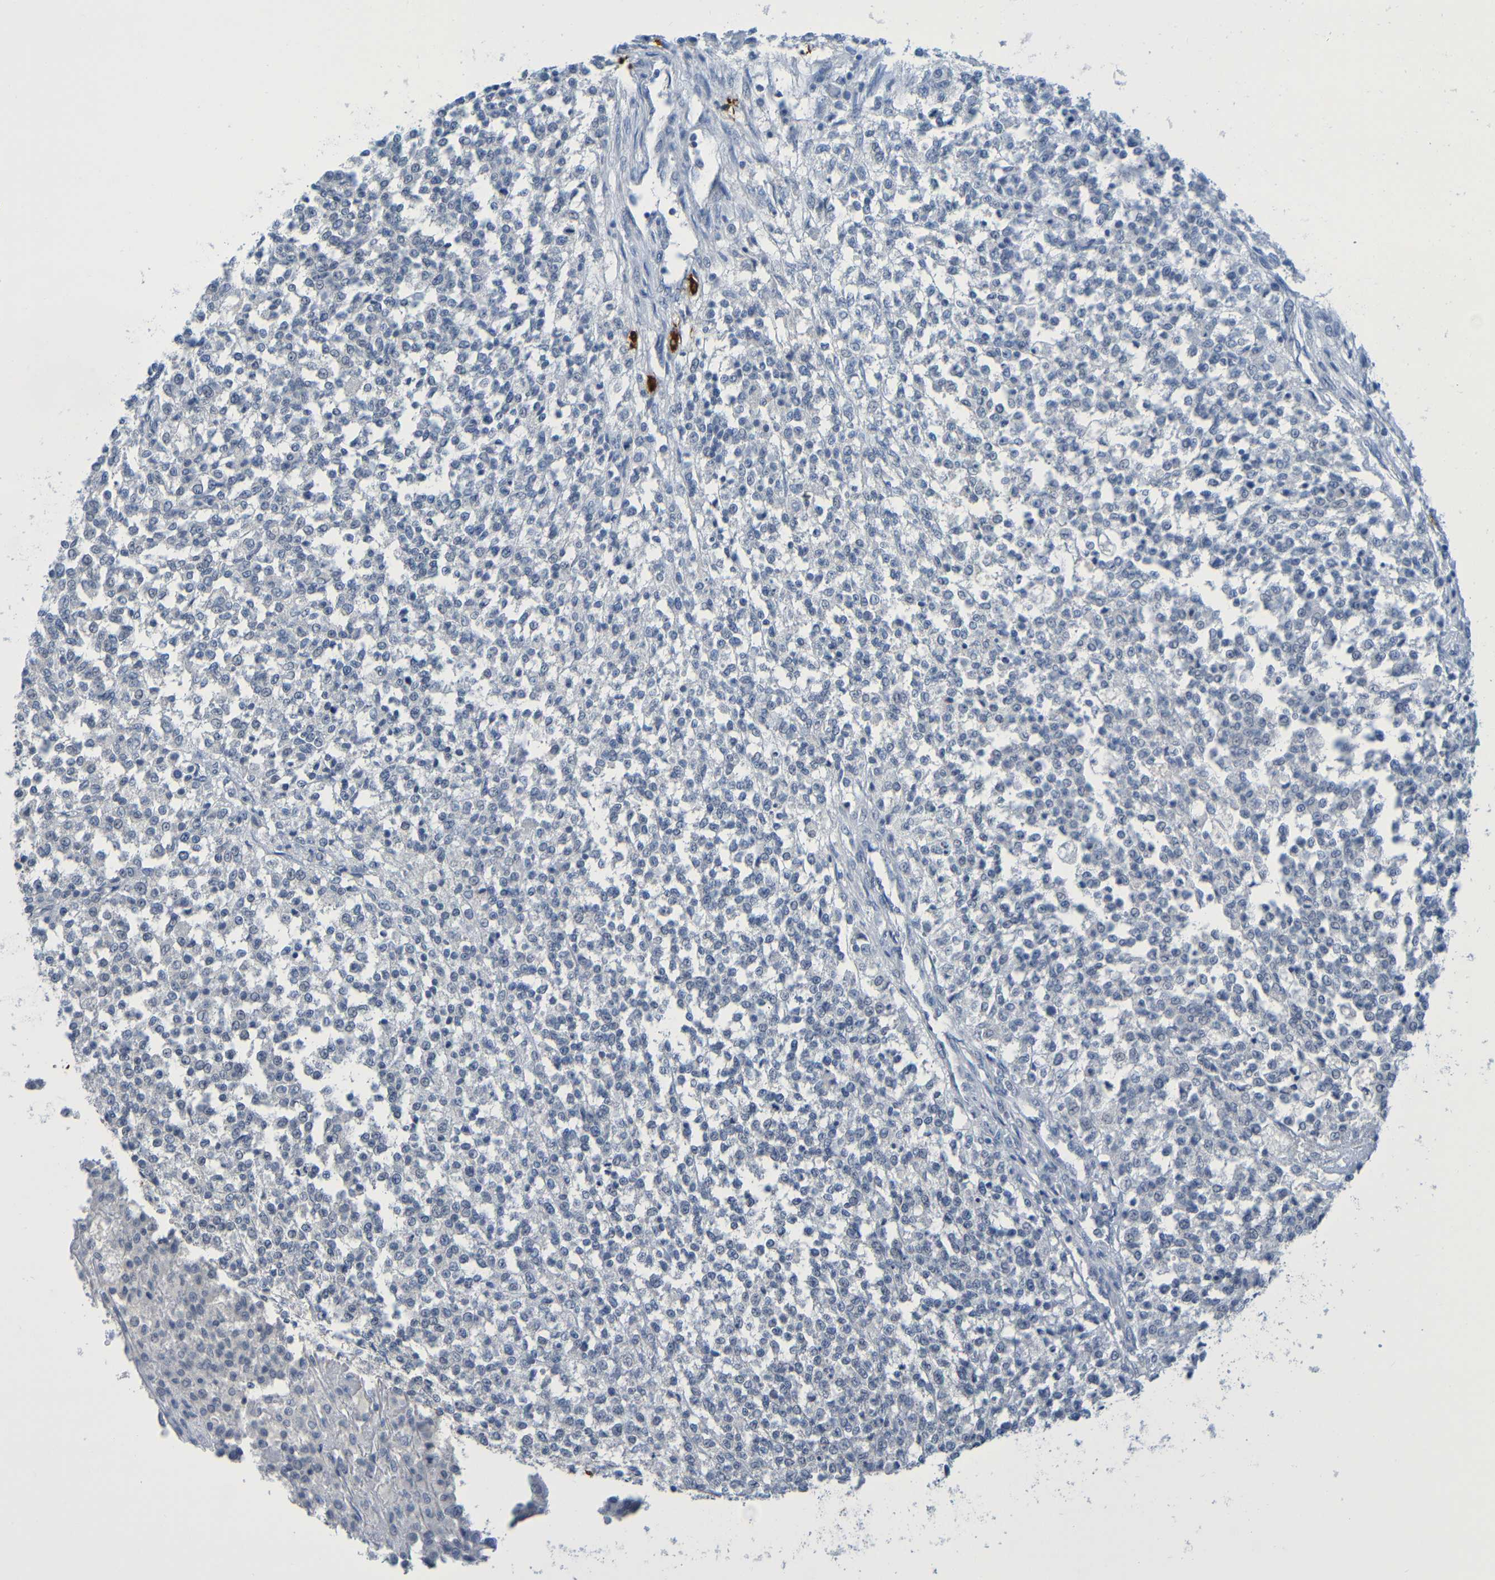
{"staining": {"intensity": "negative", "quantity": "none", "location": "none"}, "tissue": "testis cancer", "cell_type": "Tumor cells", "image_type": "cancer", "snomed": [{"axis": "morphology", "description": "Seminoma, NOS"}, {"axis": "topography", "description": "Testis"}], "caption": "IHC photomicrograph of testis cancer stained for a protein (brown), which shows no expression in tumor cells. (Stains: DAB (3,3'-diaminobenzidine) immunohistochemistry with hematoxylin counter stain, Microscopy: brightfield microscopy at high magnification).", "gene": "C3AR1", "patient": {"sex": "male", "age": 59}}